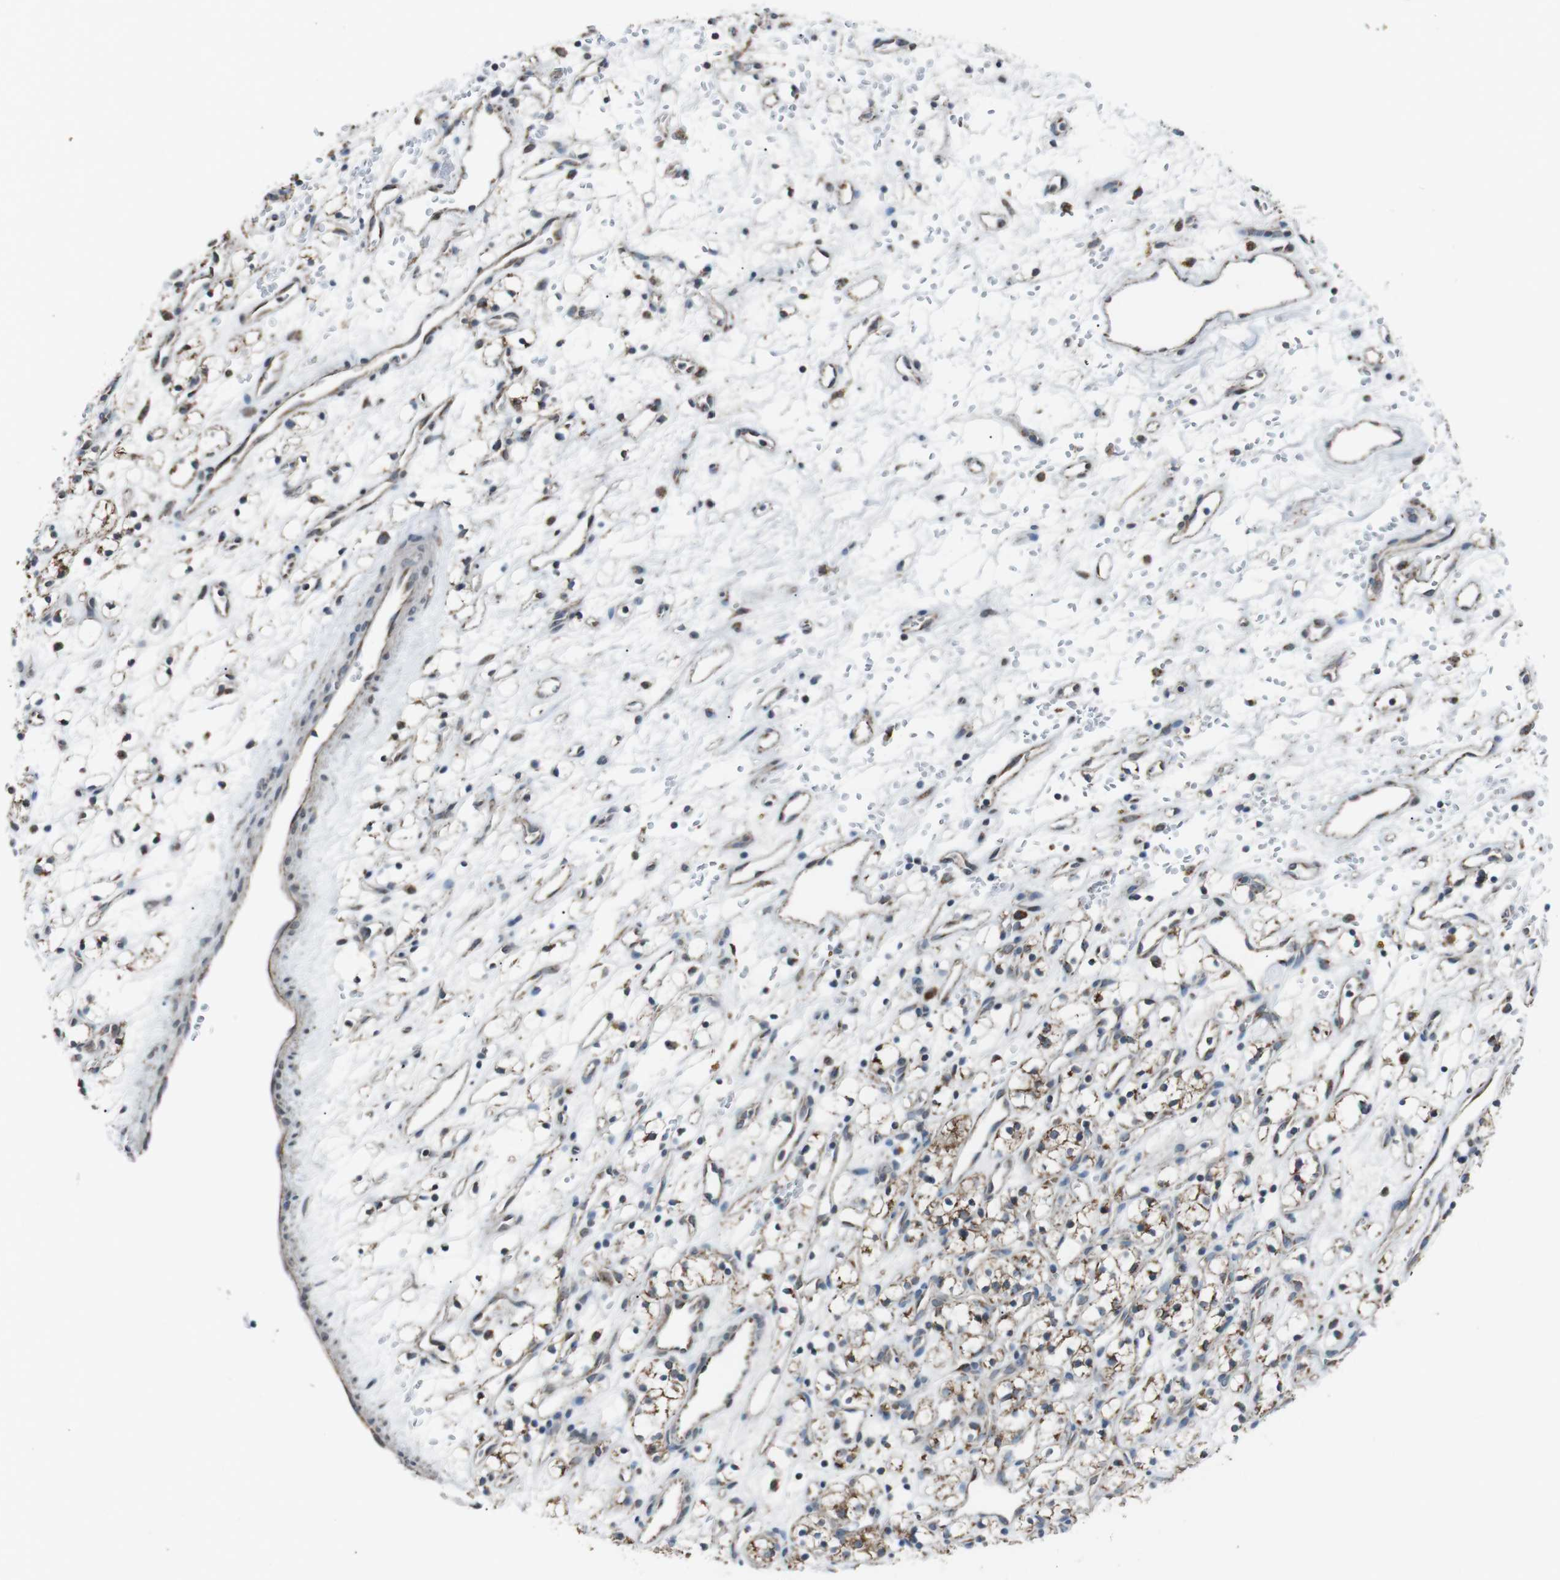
{"staining": {"intensity": "moderate", "quantity": ">75%", "location": "cytoplasmic/membranous"}, "tissue": "renal cancer", "cell_type": "Tumor cells", "image_type": "cancer", "snomed": [{"axis": "morphology", "description": "Adenocarcinoma, NOS"}, {"axis": "topography", "description": "Kidney"}], "caption": "Renal adenocarcinoma stained for a protein (brown) demonstrates moderate cytoplasmic/membranous positive staining in about >75% of tumor cells.", "gene": "CISD2", "patient": {"sex": "female", "age": 60}}